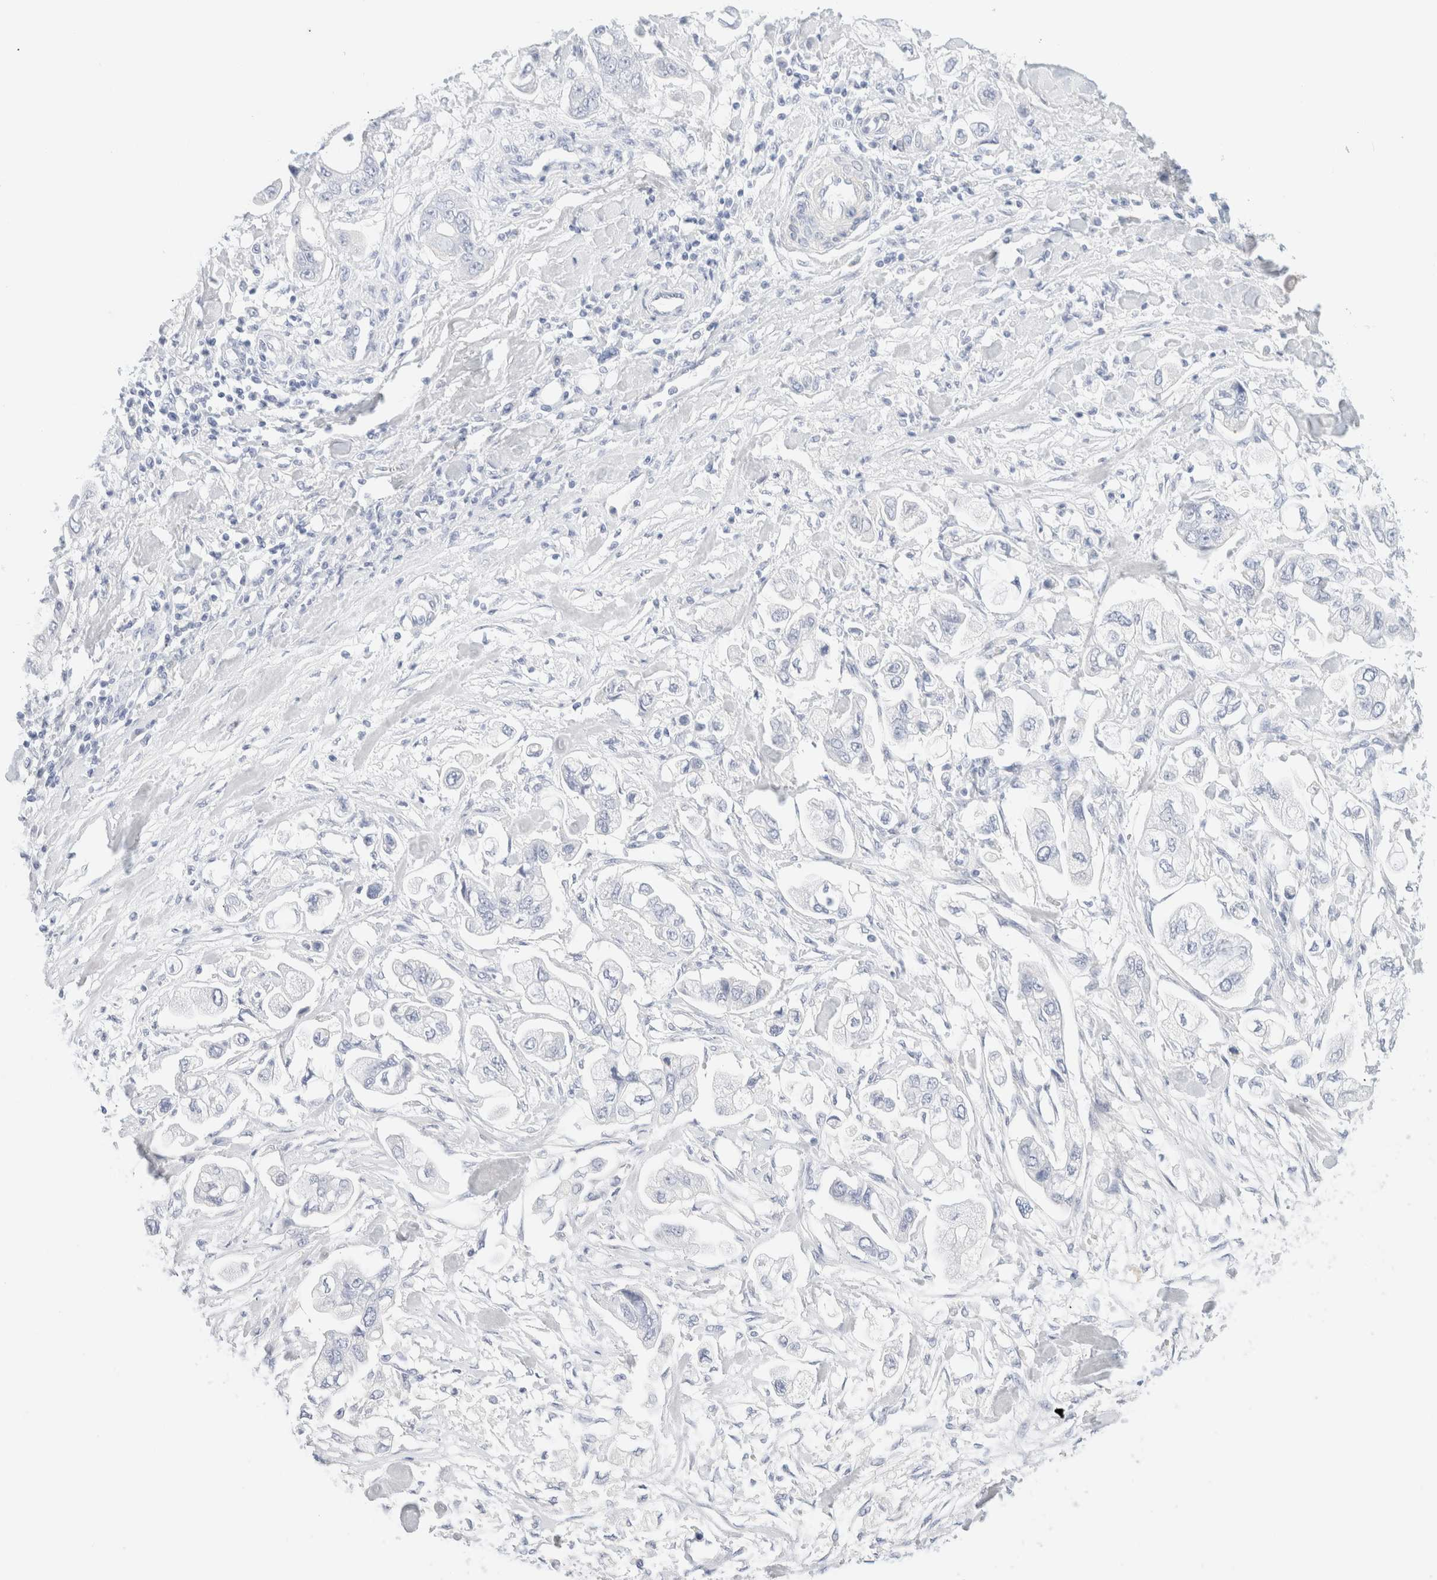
{"staining": {"intensity": "negative", "quantity": "none", "location": "none"}, "tissue": "stomach cancer", "cell_type": "Tumor cells", "image_type": "cancer", "snomed": [{"axis": "morphology", "description": "Normal tissue, NOS"}, {"axis": "morphology", "description": "Adenocarcinoma, NOS"}, {"axis": "topography", "description": "Stomach"}], "caption": "Protein analysis of stomach cancer exhibits no significant positivity in tumor cells.", "gene": "DPYS", "patient": {"sex": "male", "age": 62}}